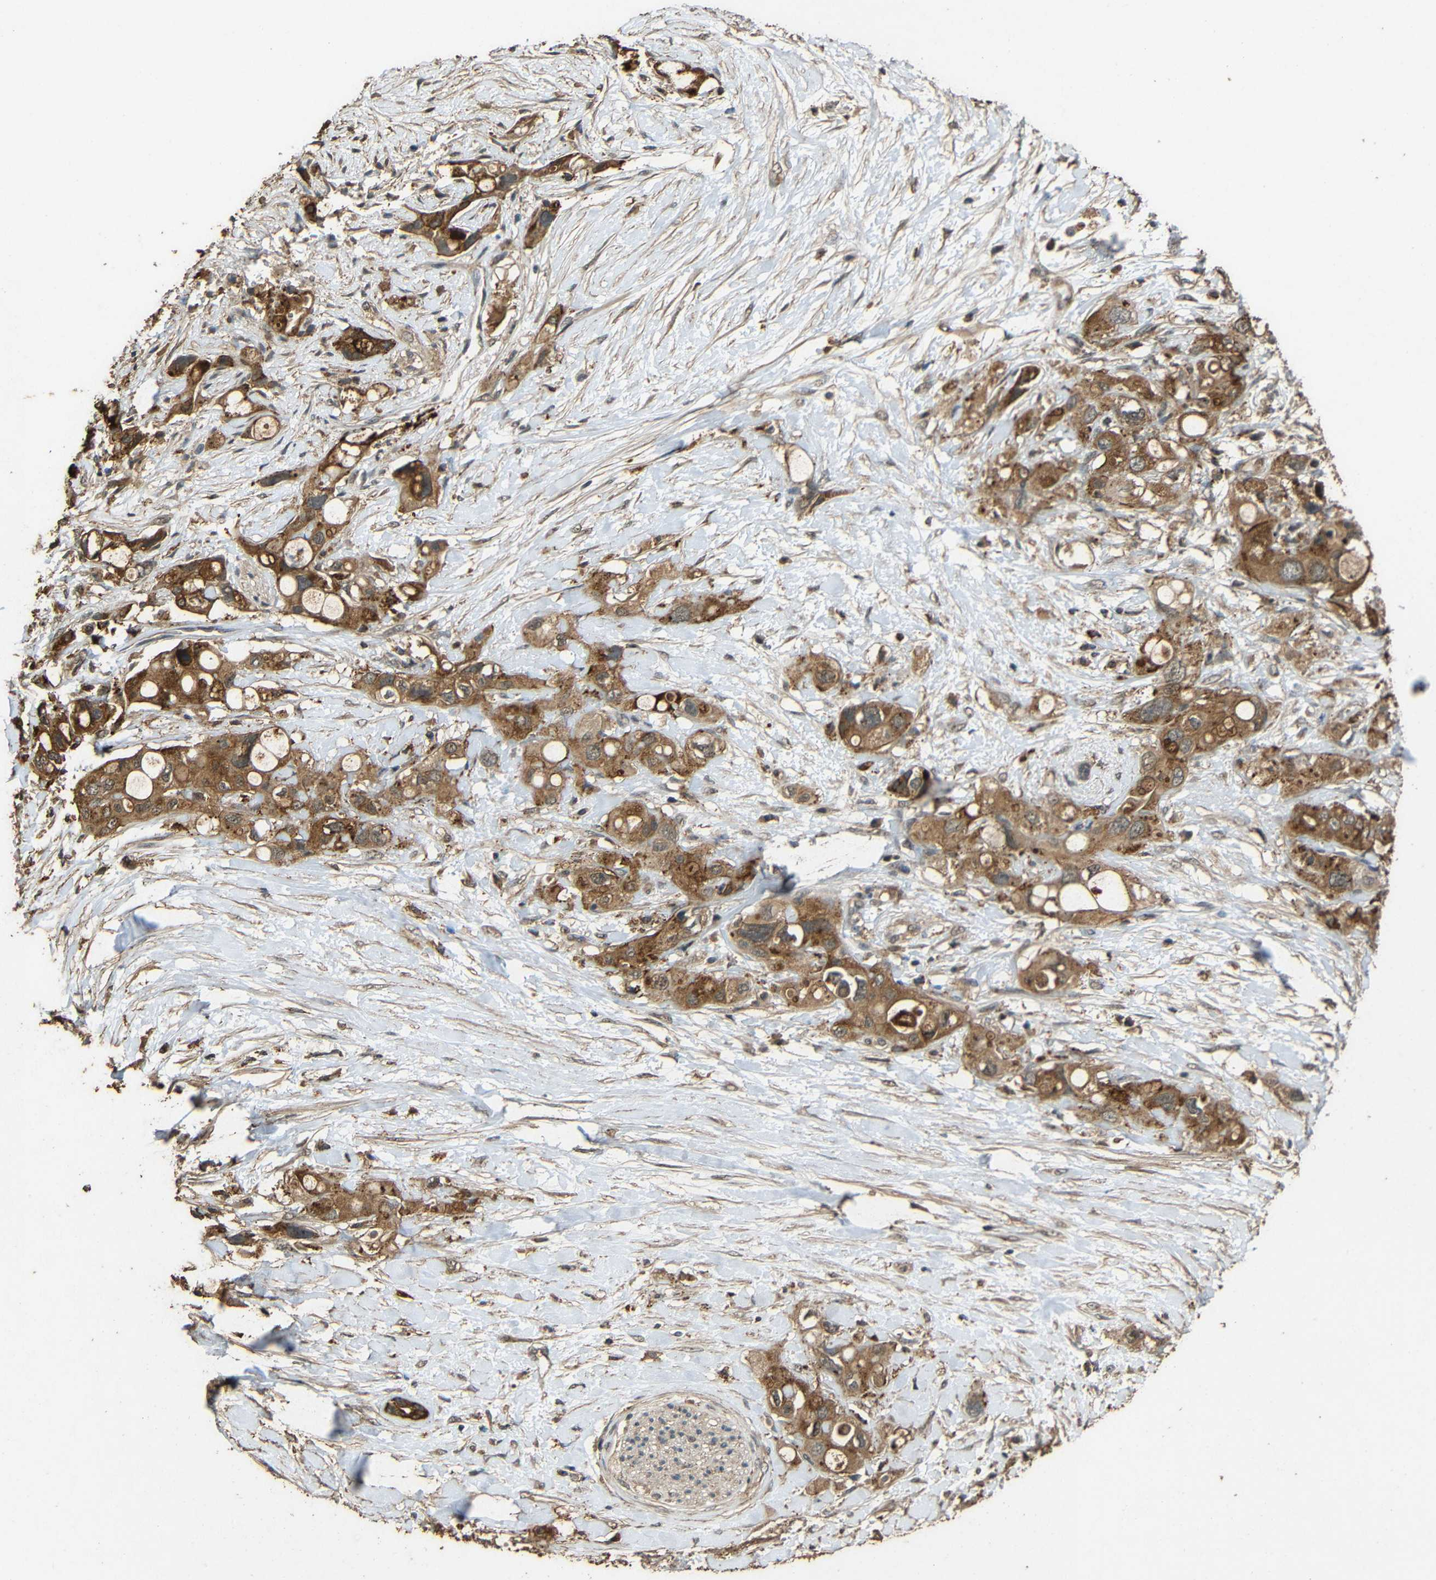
{"staining": {"intensity": "moderate", "quantity": ">75%", "location": "cytoplasmic/membranous"}, "tissue": "pancreatic cancer", "cell_type": "Tumor cells", "image_type": "cancer", "snomed": [{"axis": "morphology", "description": "Adenocarcinoma, NOS"}, {"axis": "topography", "description": "Pancreas"}], "caption": "Protein staining demonstrates moderate cytoplasmic/membranous positivity in approximately >75% of tumor cells in pancreatic cancer (adenocarcinoma). The staining was performed using DAB, with brown indicating positive protein expression. Nuclei are stained blue with hematoxylin.", "gene": "PDE5A", "patient": {"sex": "female", "age": 56}}